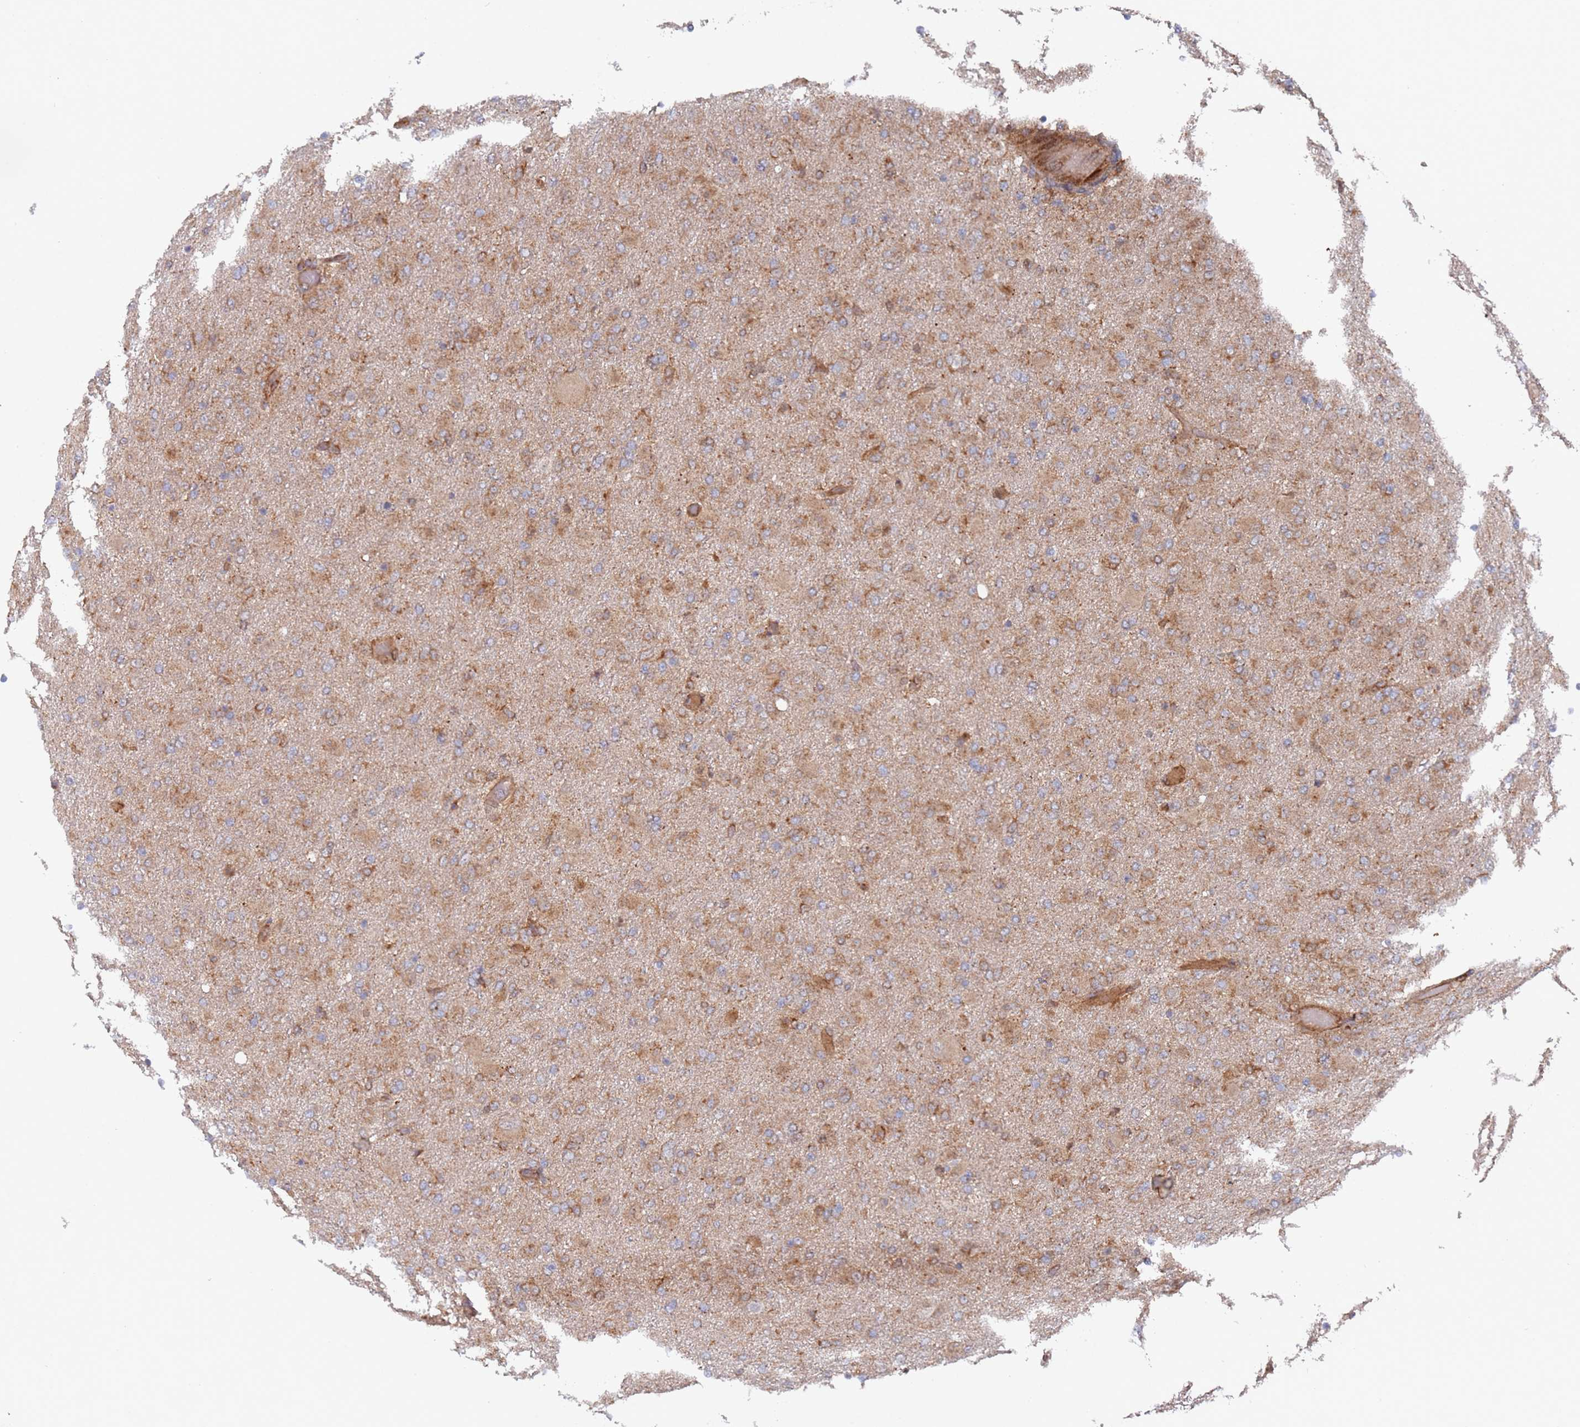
{"staining": {"intensity": "moderate", "quantity": "25%-75%", "location": "cytoplasmic/membranous"}, "tissue": "glioma", "cell_type": "Tumor cells", "image_type": "cancer", "snomed": [{"axis": "morphology", "description": "Glioma, malignant, Low grade"}, {"axis": "topography", "description": "Brain"}], "caption": "High-power microscopy captured an immunohistochemistry photomicrograph of malignant glioma (low-grade), revealing moderate cytoplasmic/membranous positivity in approximately 25%-75% of tumor cells.", "gene": "DDX60", "patient": {"sex": "male", "age": 65}}